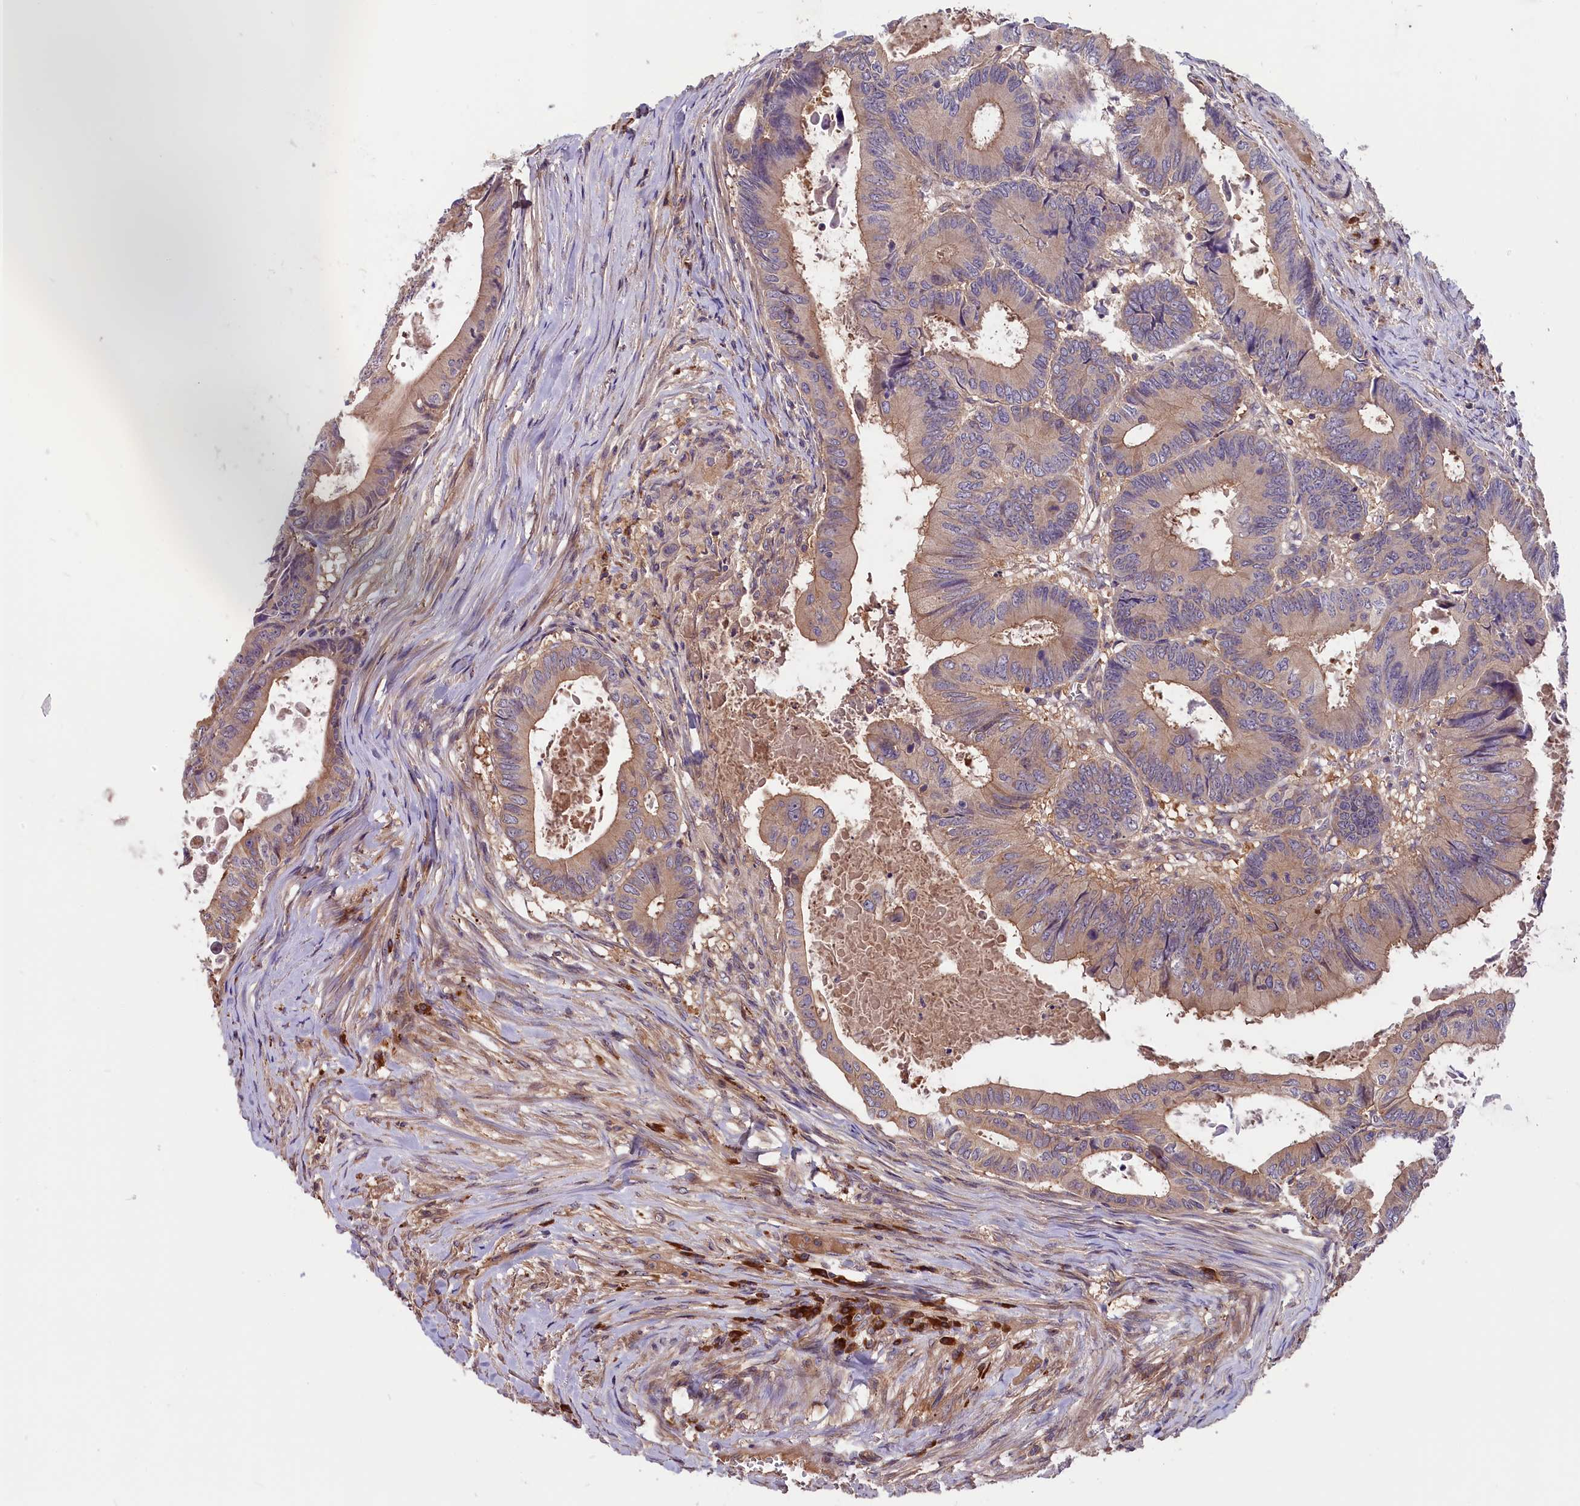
{"staining": {"intensity": "weak", "quantity": "25%-75%", "location": "cytoplasmic/membranous"}, "tissue": "colorectal cancer", "cell_type": "Tumor cells", "image_type": "cancer", "snomed": [{"axis": "morphology", "description": "Adenocarcinoma, NOS"}, {"axis": "topography", "description": "Colon"}], "caption": "A high-resolution histopathology image shows immunohistochemistry (IHC) staining of colorectal adenocarcinoma, which demonstrates weak cytoplasmic/membranous staining in about 25%-75% of tumor cells. The staining was performed using DAB to visualize the protein expression in brown, while the nuclei were stained in blue with hematoxylin (Magnification: 20x).", "gene": "SETD6", "patient": {"sex": "male", "age": 85}}